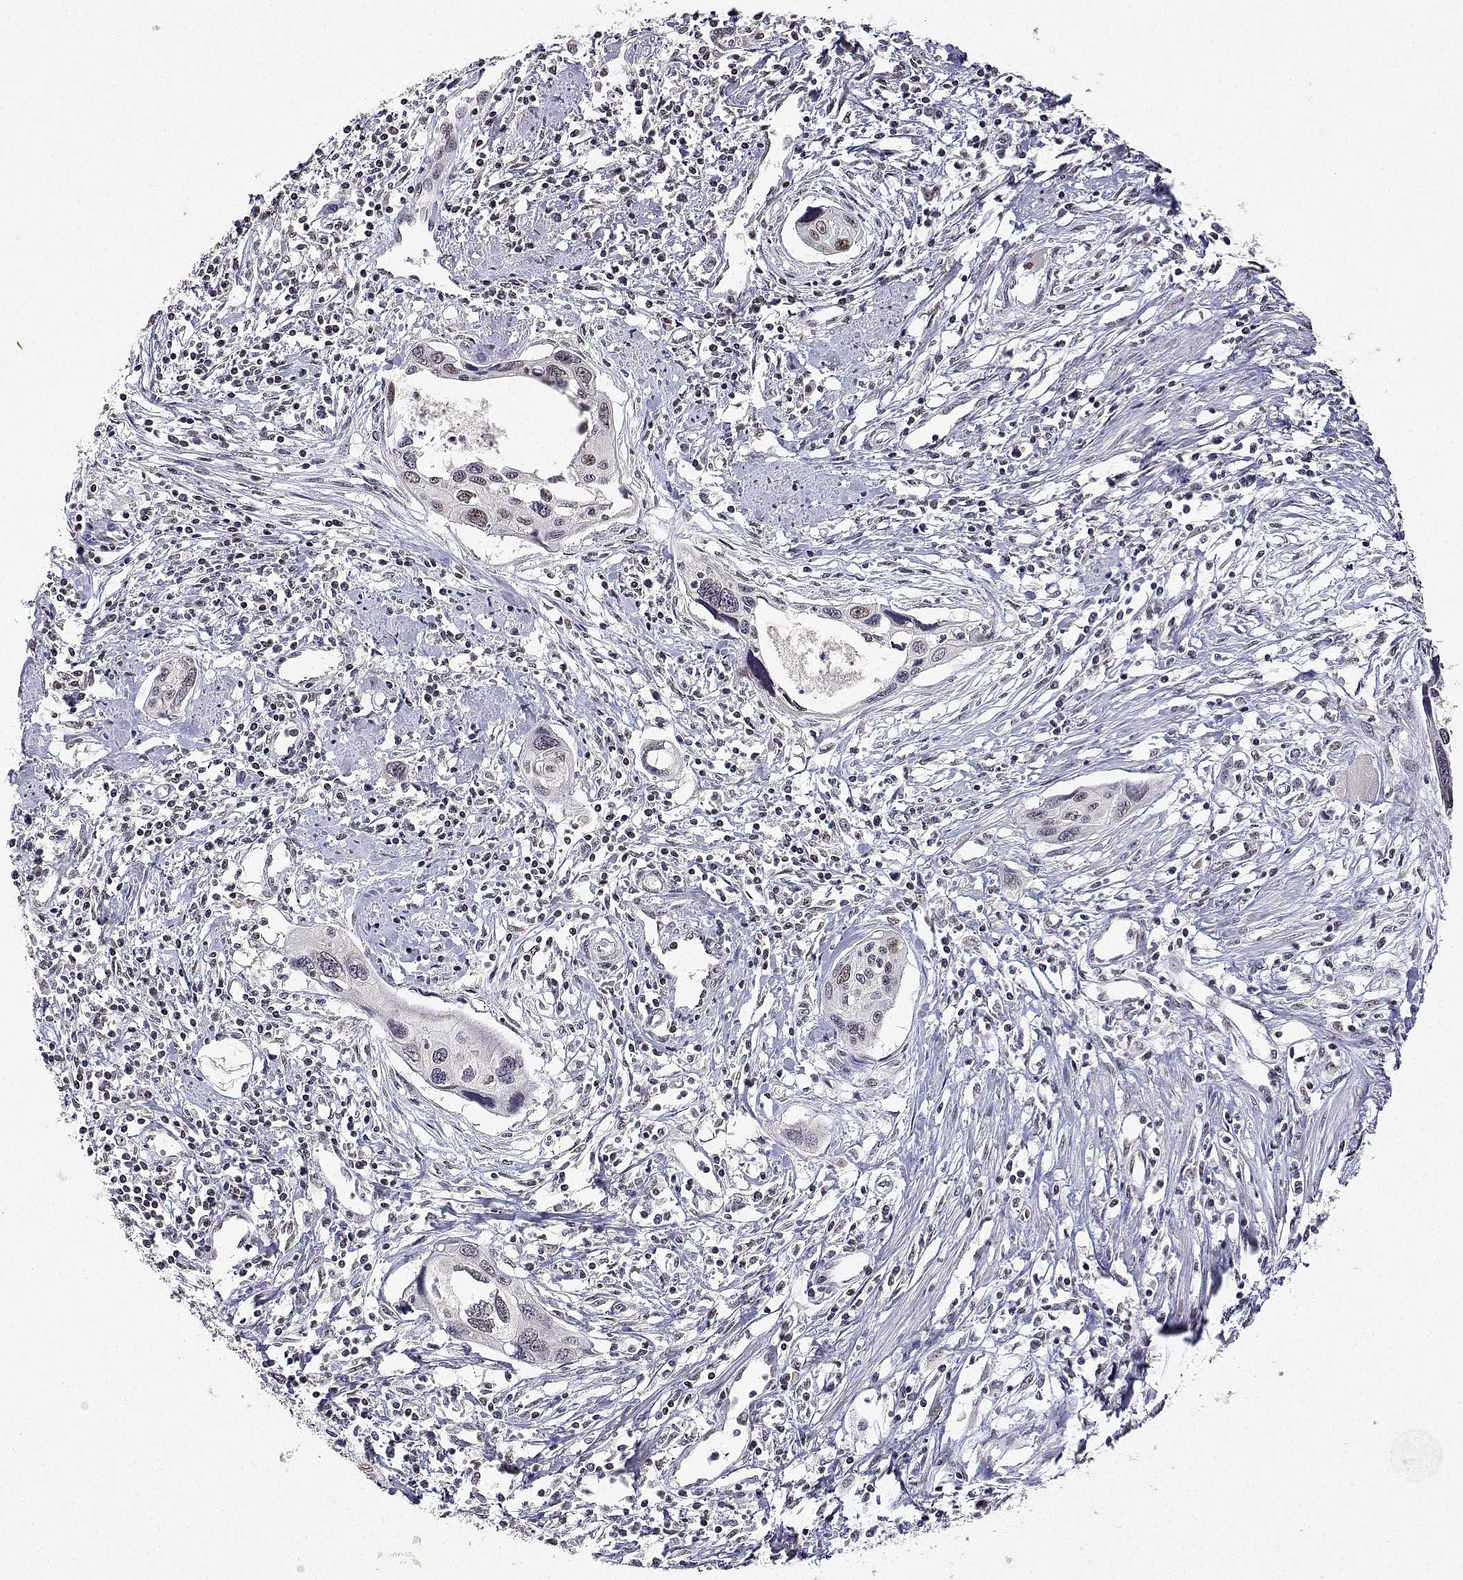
{"staining": {"intensity": "weak", "quantity": "<25%", "location": "nuclear"}, "tissue": "cervical cancer", "cell_type": "Tumor cells", "image_type": "cancer", "snomed": [{"axis": "morphology", "description": "Squamous cell carcinoma, NOS"}, {"axis": "topography", "description": "Cervix"}], "caption": "High magnification brightfield microscopy of cervical cancer (squamous cell carcinoma) stained with DAB (brown) and counterstained with hematoxylin (blue): tumor cells show no significant staining. (DAB (3,3'-diaminobenzidine) IHC, high magnification).", "gene": "XPC", "patient": {"sex": "female", "age": 31}}